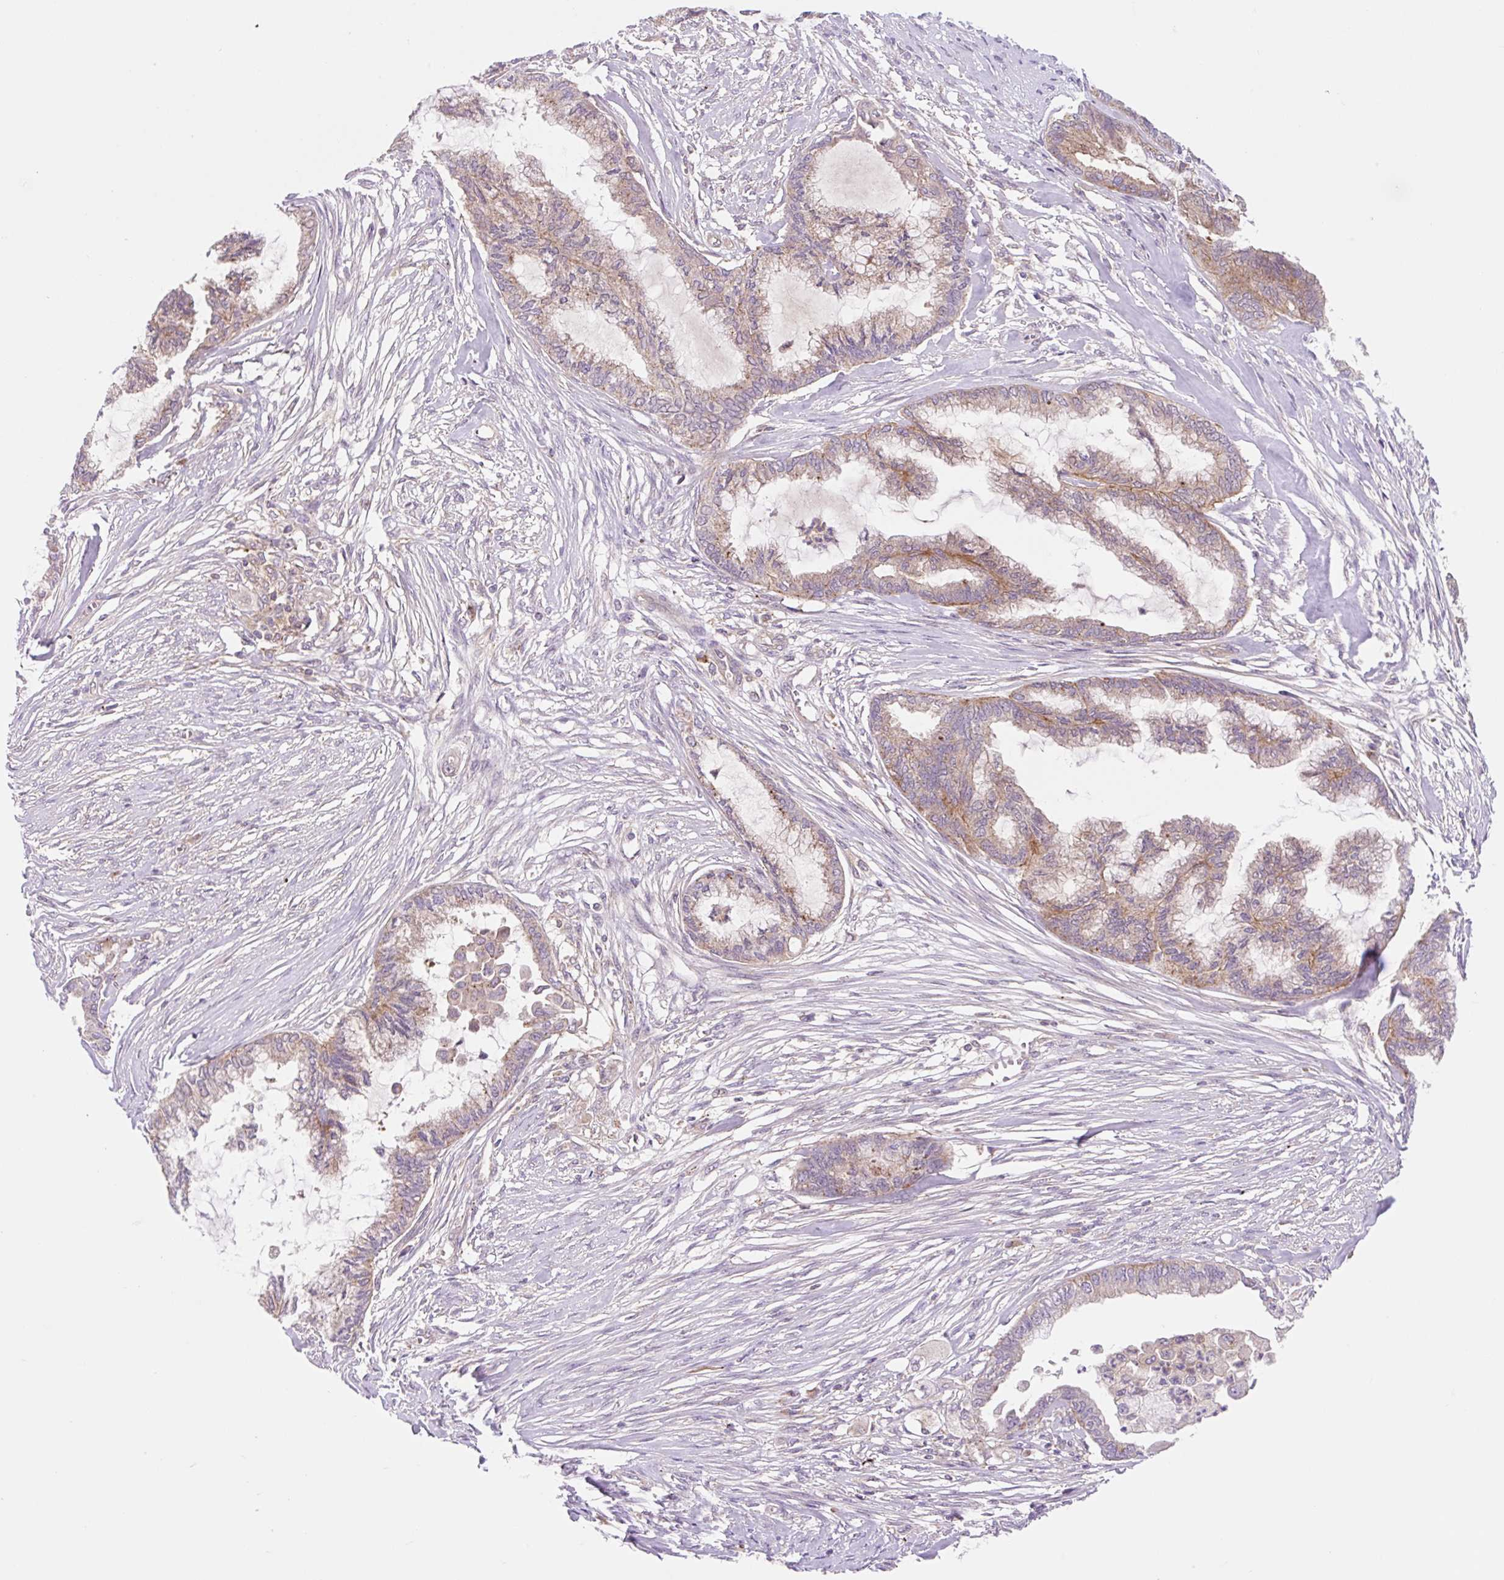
{"staining": {"intensity": "moderate", "quantity": "<25%", "location": "cytoplasmic/membranous"}, "tissue": "endometrial cancer", "cell_type": "Tumor cells", "image_type": "cancer", "snomed": [{"axis": "morphology", "description": "Adenocarcinoma, NOS"}, {"axis": "topography", "description": "Endometrium"}], "caption": "The micrograph demonstrates staining of endometrial adenocarcinoma, revealing moderate cytoplasmic/membranous protein expression (brown color) within tumor cells.", "gene": "VPS4A", "patient": {"sex": "female", "age": 86}}